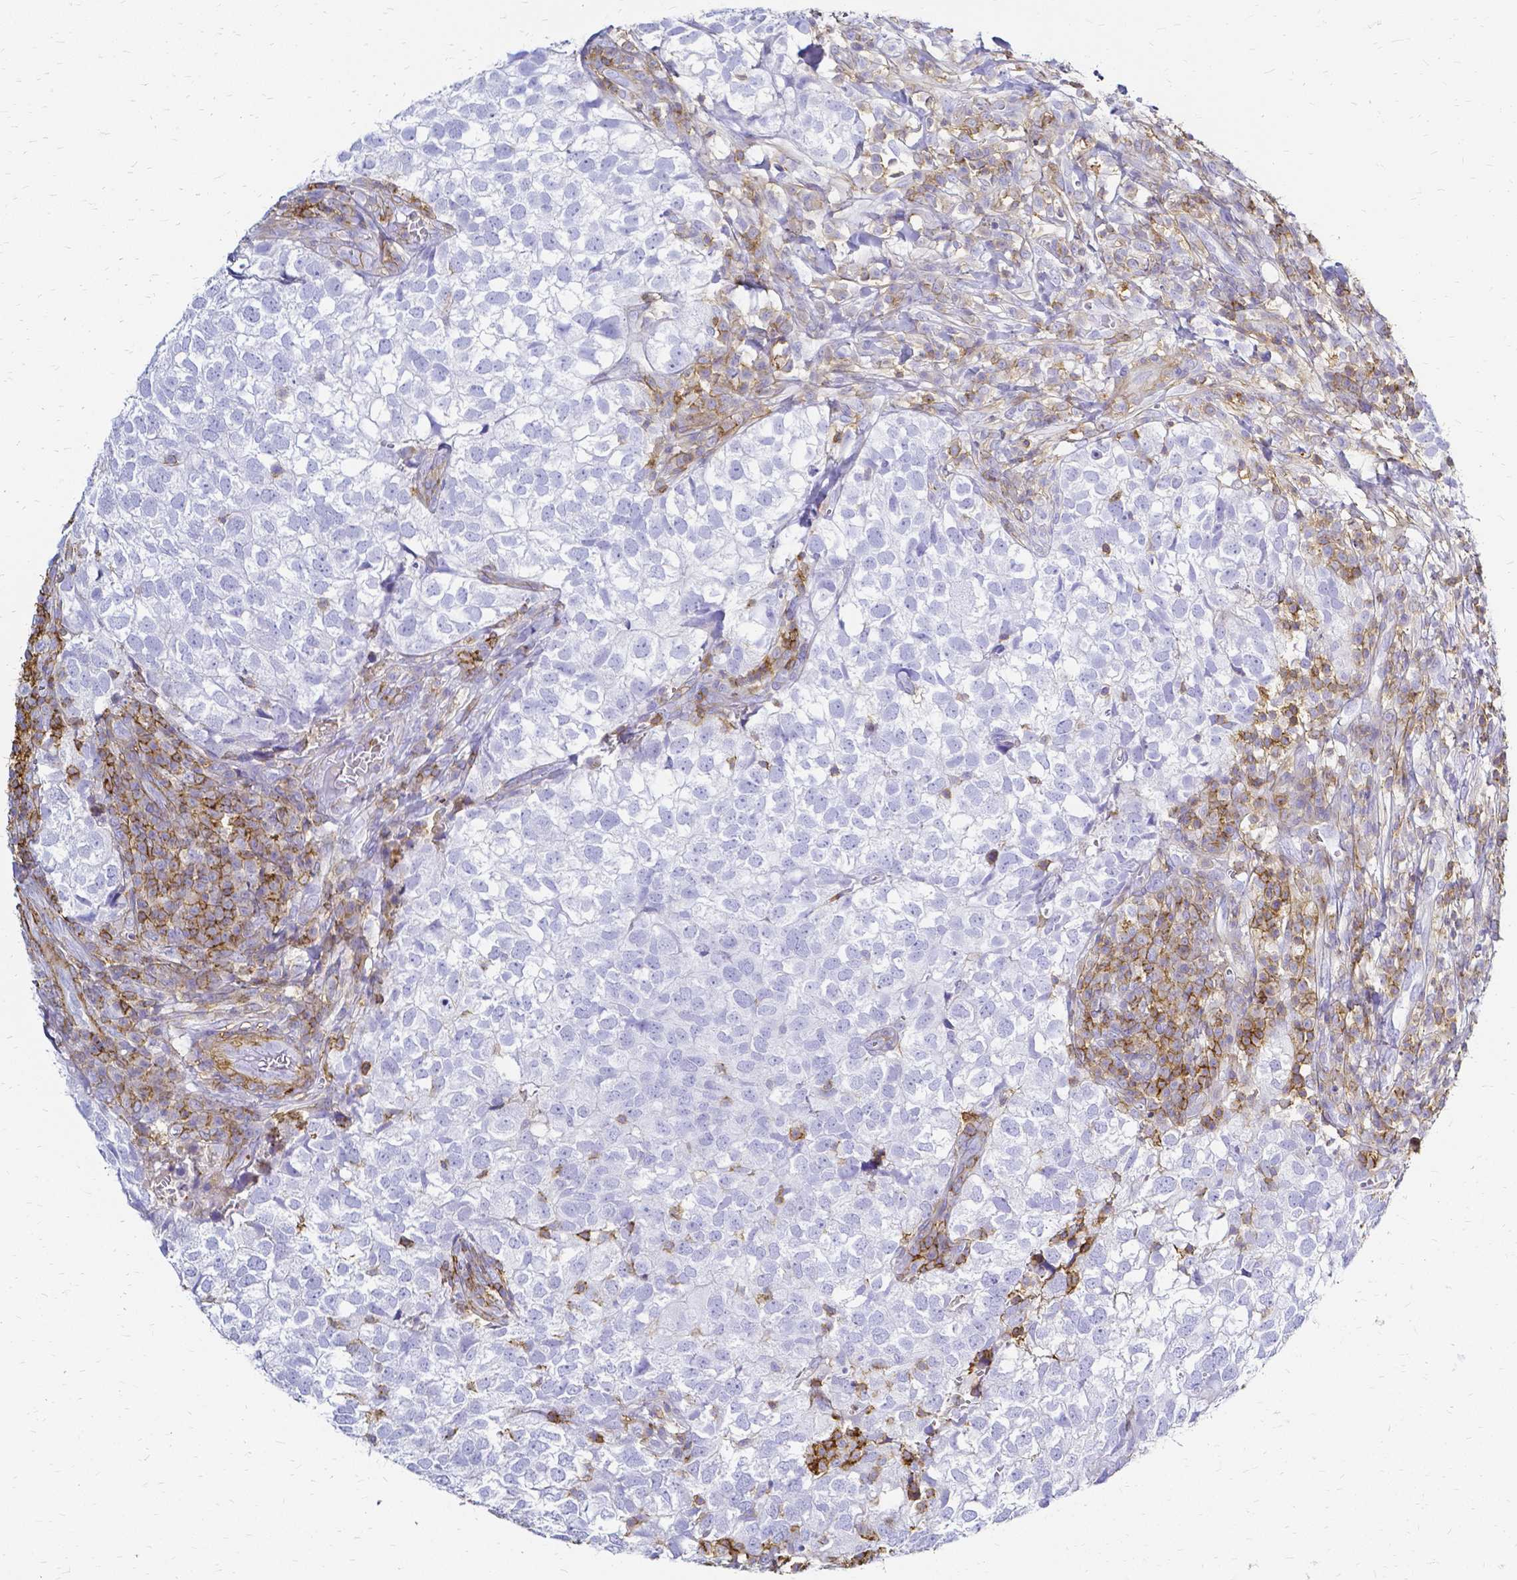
{"staining": {"intensity": "negative", "quantity": "none", "location": "none"}, "tissue": "breast cancer", "cell_type": "Tumor cells", "image_type": "cancer", "snomed": [{"axis": "morphology", "description": "Duct carcinoma"}, {"axis": "topography", "description": "Breast"}], "caption": "High power microscopy histopathology image of an immunohistochemistry micrograph of breast cancer (intraductal carcinoma), revealing no significant staining in tumor cells. (DAB immunohistochemistry, high magnification).", "gene": "HSPA12A", "patient": {"sex": "female", "age": 30}}